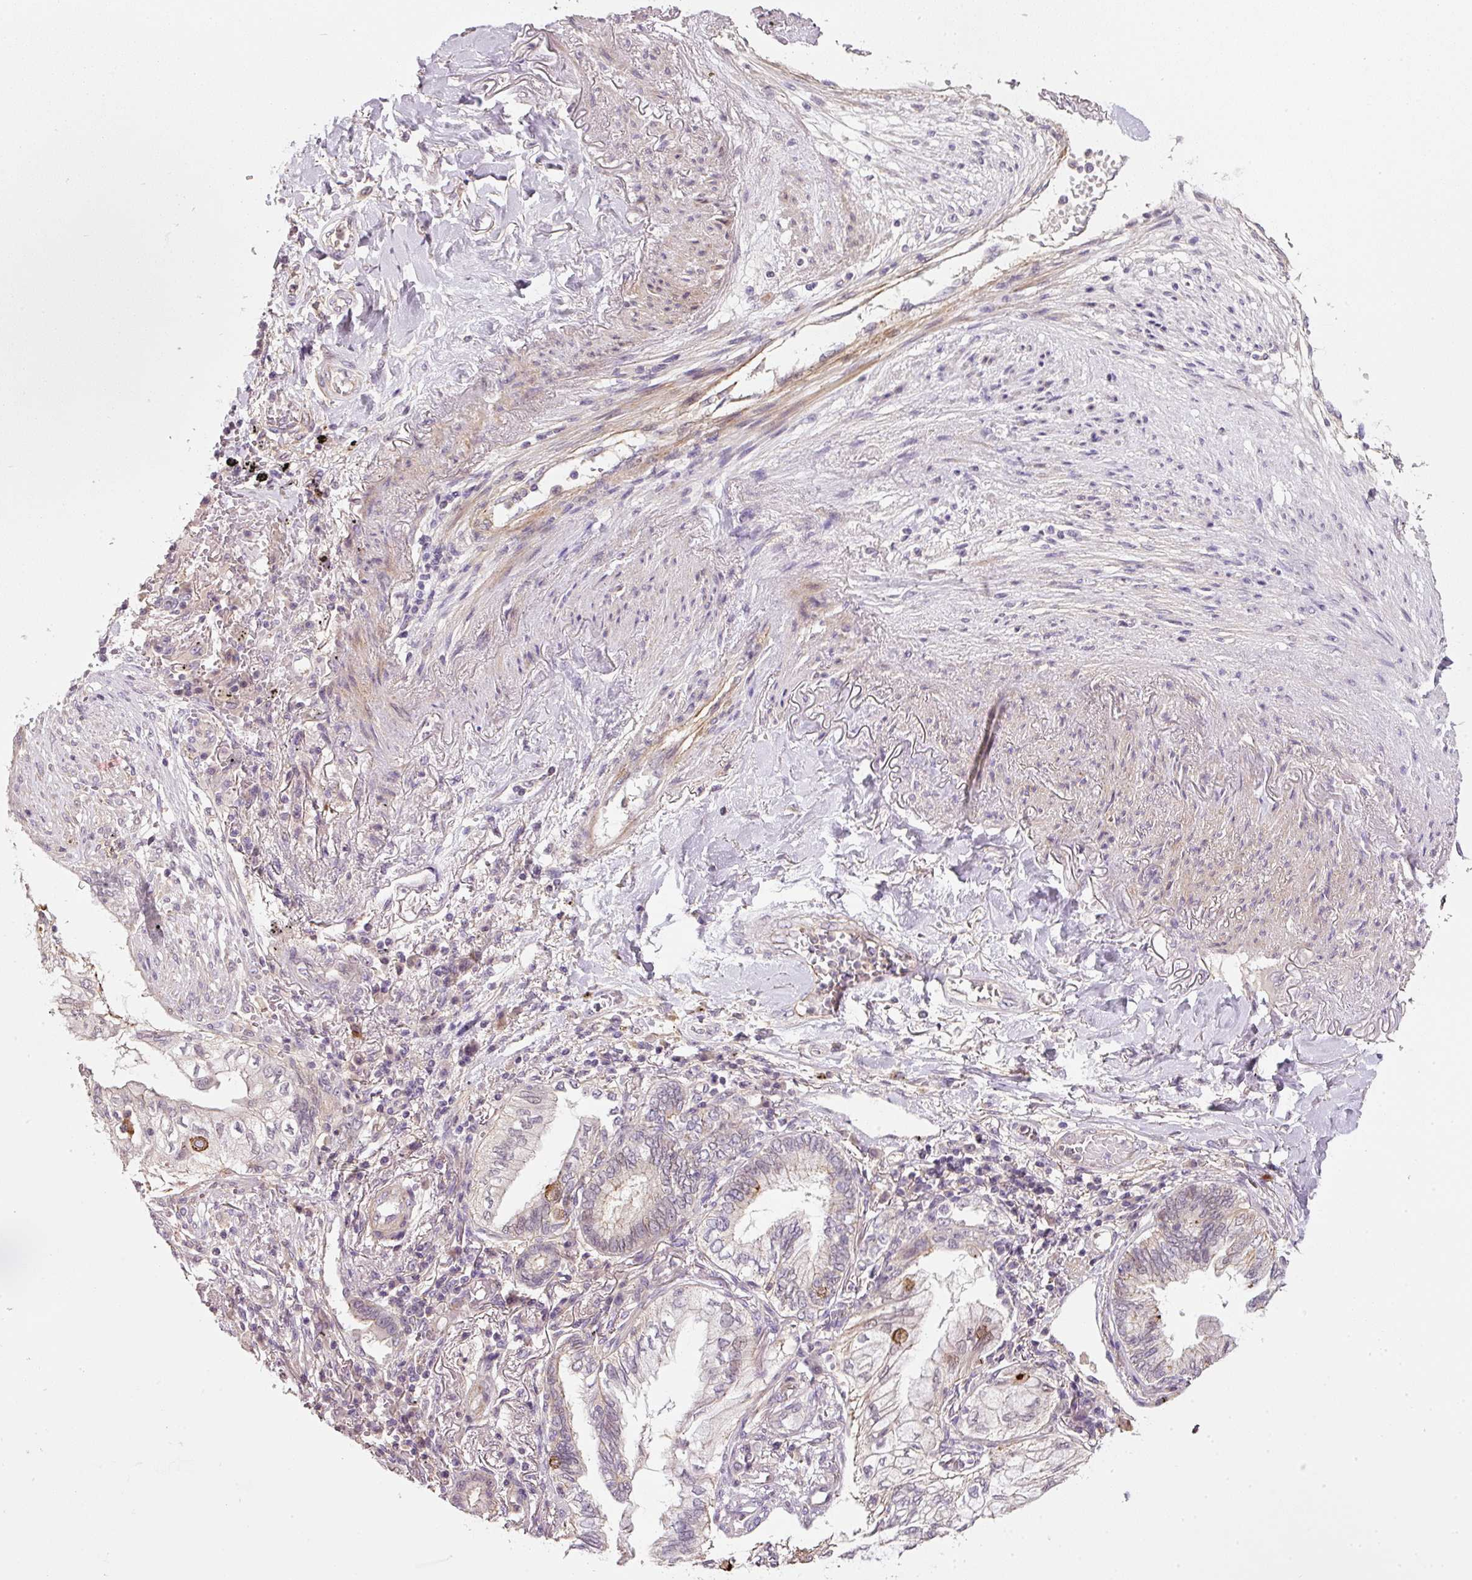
{"staining": {"intensity": "moderate", "quantity": "<25%", "location": "cytoplasmic/membranous"}, "tissue": "lung cancer", "cell_type": "Tumor cells", "image_type": "cancer", "snomed": [{"axis": "morphology", "description": "Adenocarcinoma, NOS"}, {"axis": "topography", "description": "Lung"}], "caption": "Immunohistochemical staining of human lung adenocarcinoma reveals low levels of moderate cytoplasmic/membranous expression in approximately <25% of tumor cells.", "gene": "TIRAP", "patient": {"sex": "female", "age": 70}}